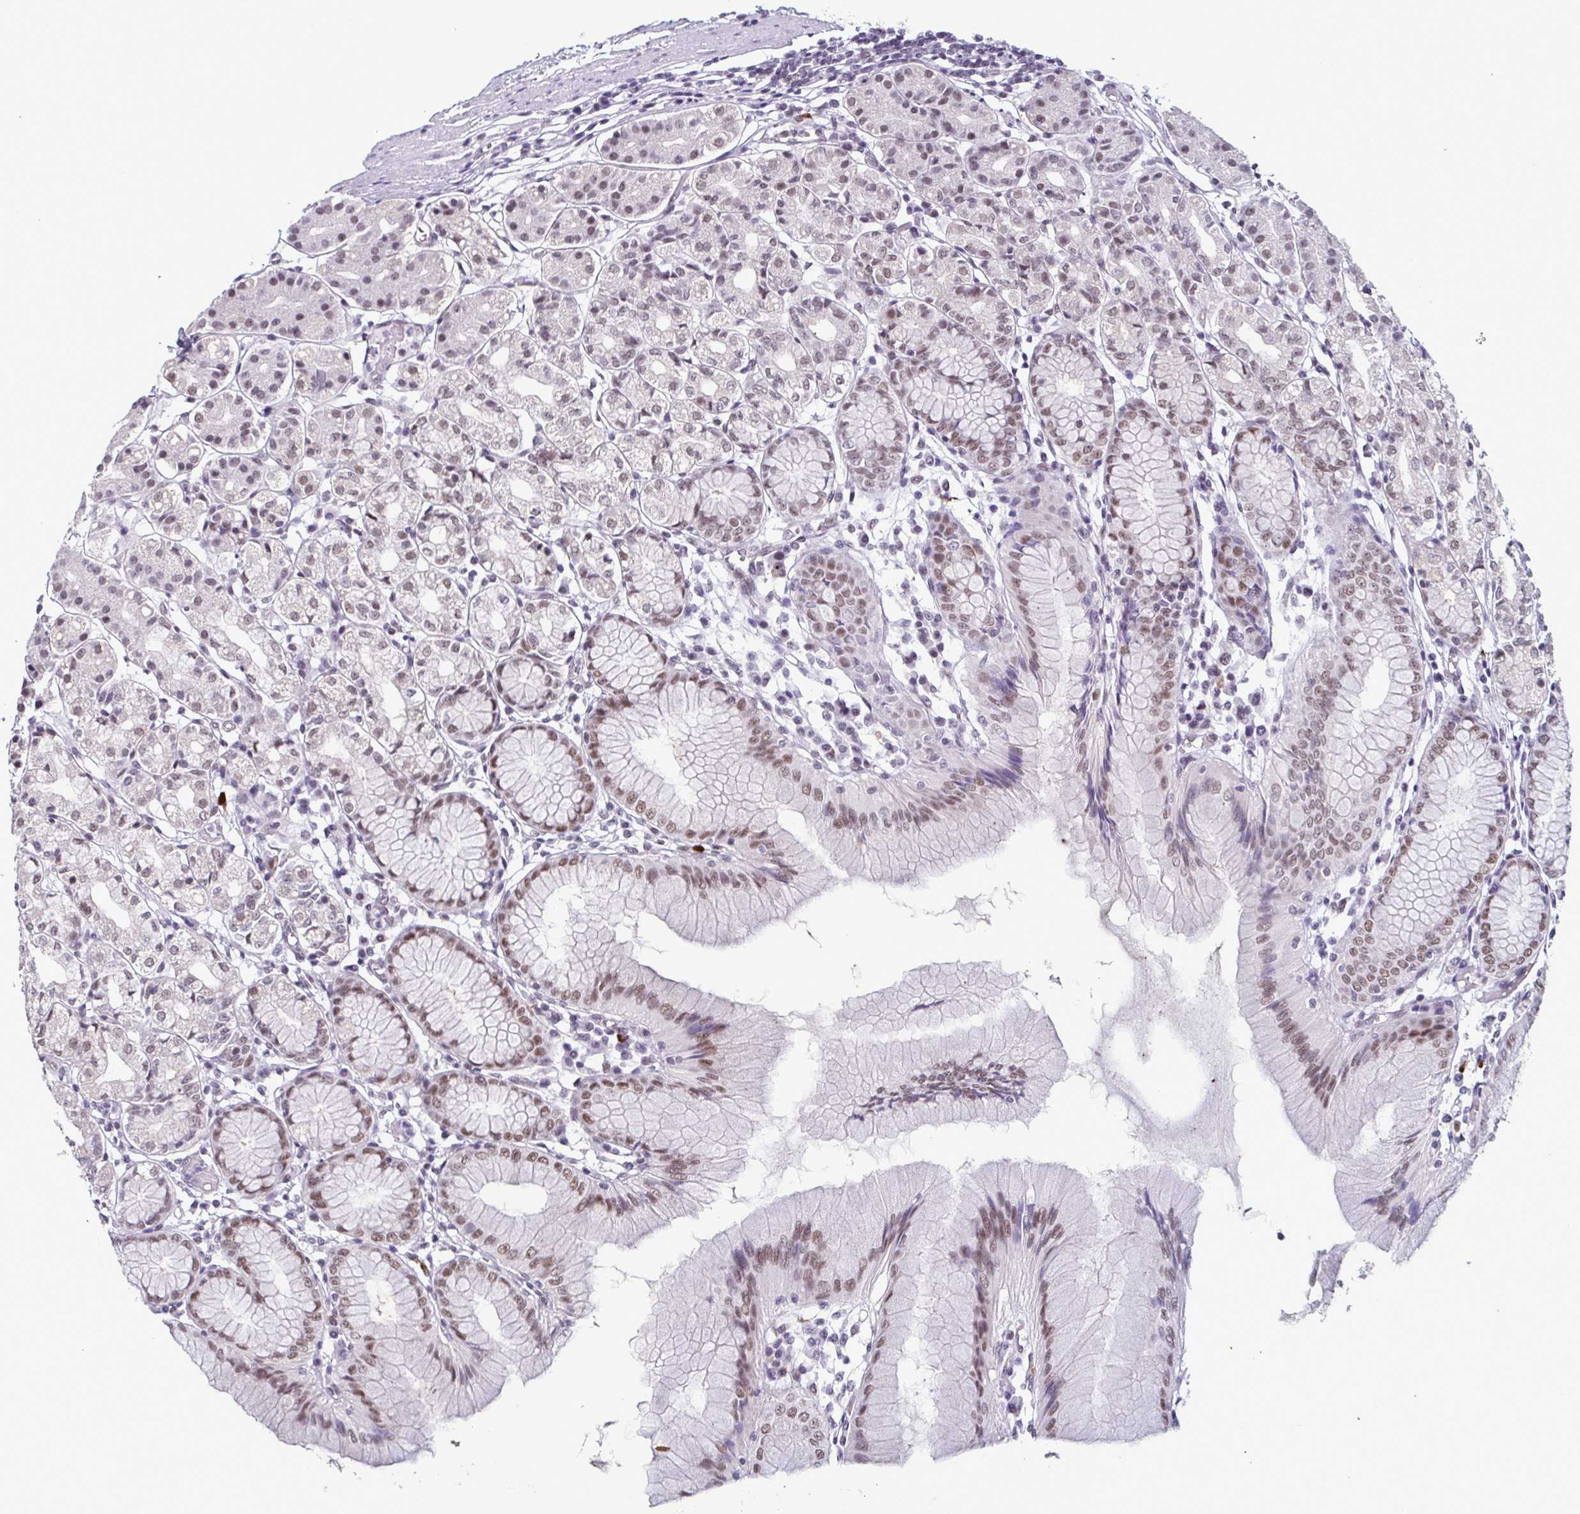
{"staining": {"intensity": "moderate", "quantity": ">75%", "location": "nuclear"}, "tissue": "stomach", "cell_type": "Glandular cells", "image_type": "normal", "snomed": [{"axis": "morphology", "description": "Normal tissue, NOS"}, {"axis": "topography", "description": "Stomach"}], "caption": "Protein staining by immunohistochemistry reveals moderate nuclear positivity in approximately >75% of glandular cells in benign stomach. Nuclei are stained in blue.", "gene": "RBM7", "patient": {"sex": "female", "age": 57}}